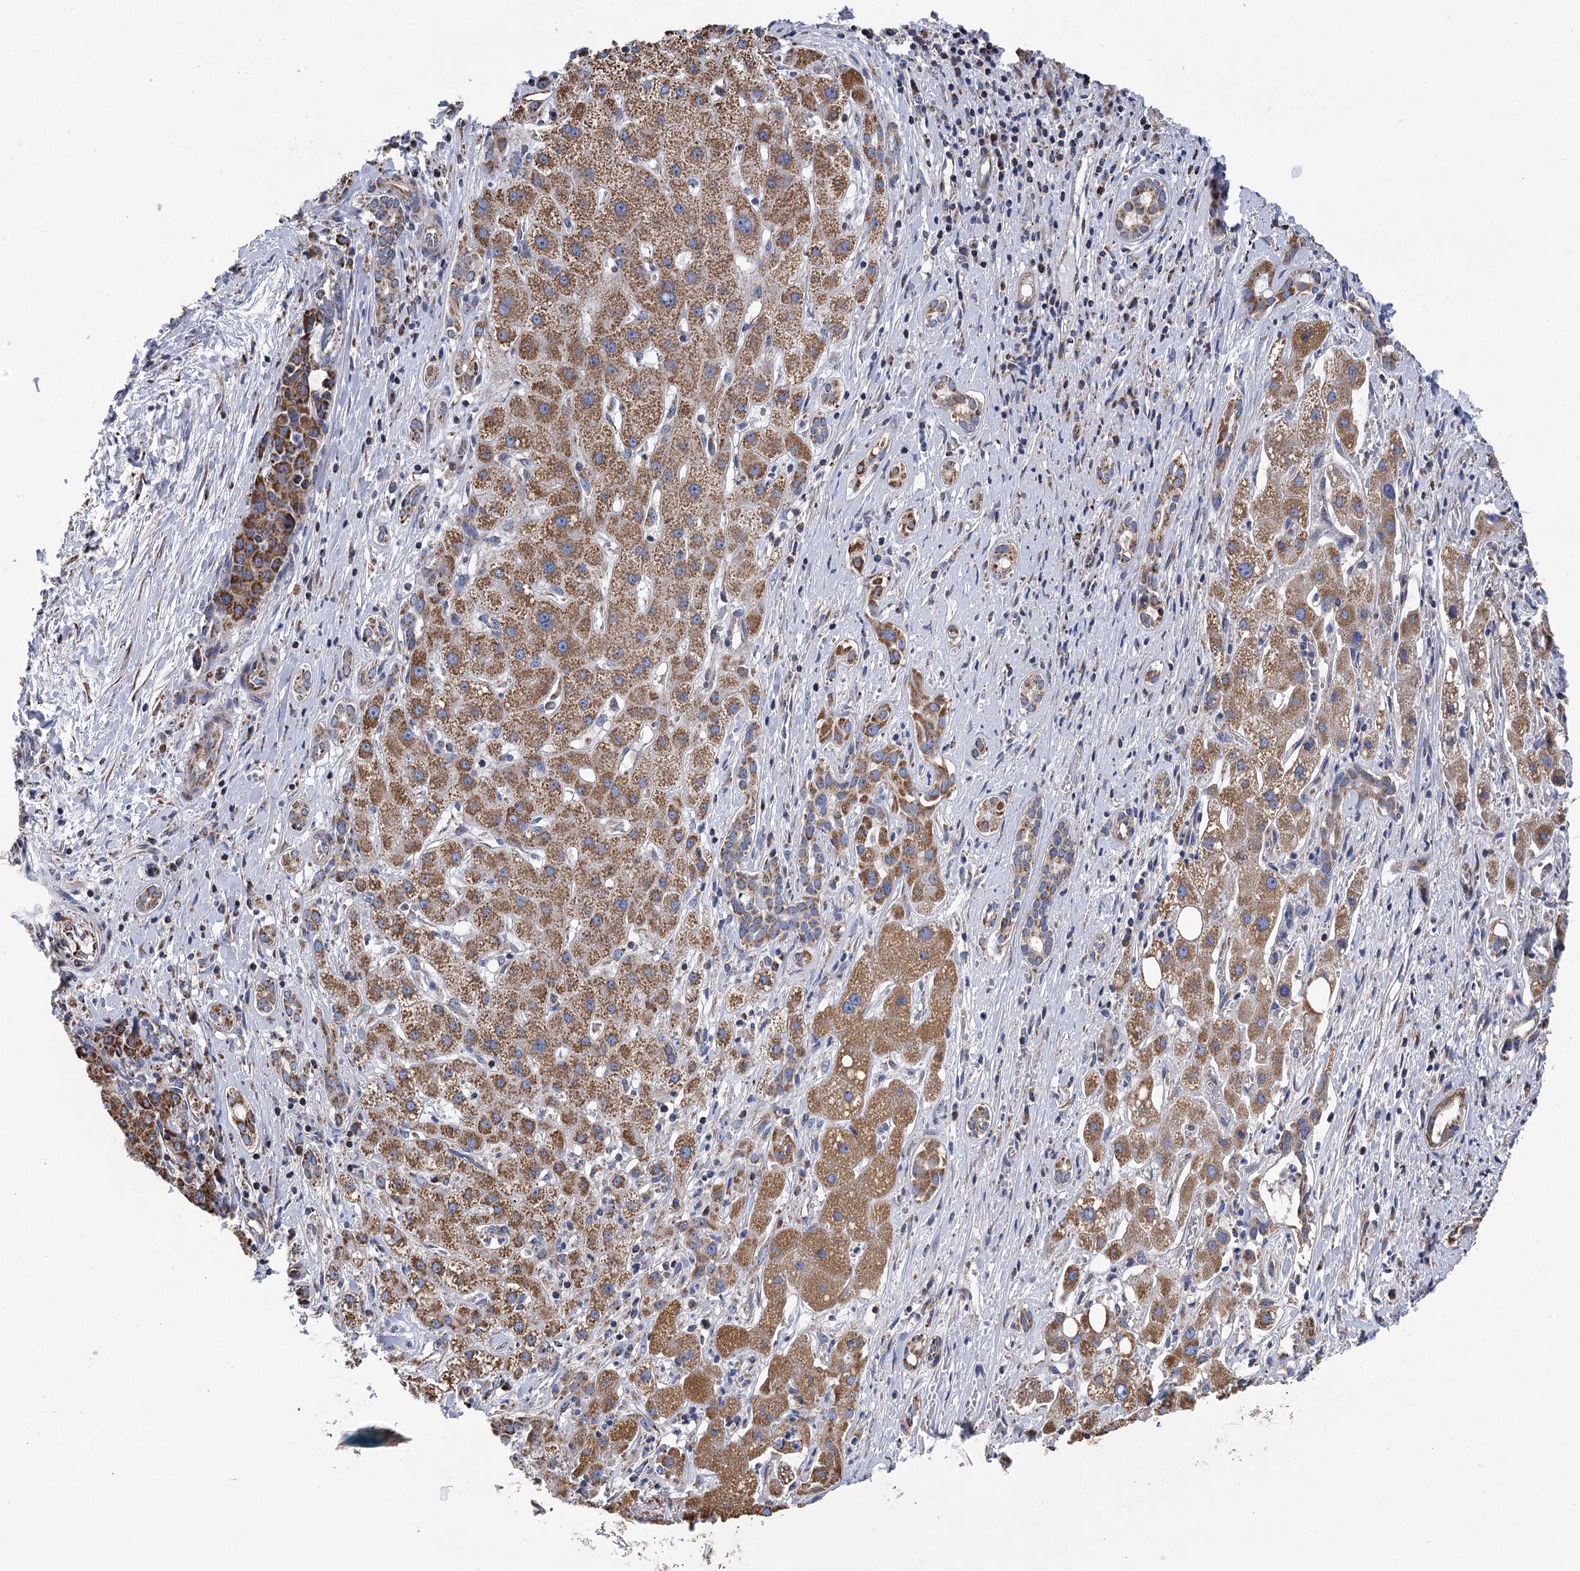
{"staining": {"intensity": "moderate", "quantity": ">75%", "location": "cytoplasmic/membranous"}, "tissue": "liver cancer", "cell_type": "Tumor cells", "image_type": "cancer", "snomed": [{"axis": "morphology", "description": "Carcinoma, Hepatocellular, NOS"}, {"axis": "topography", "description": "Liver"}], "caption": "The immunohistochemical stain highlights moderate cytoplasmic/membranous positivity in tumor cells of liver cancer (hepatocellular carcinoma) tissue. The protein is shown in brown color, while the nuclei are stained blue.", "gene": "CCDC73", "patient": {"sex": "male", "age": 65}}